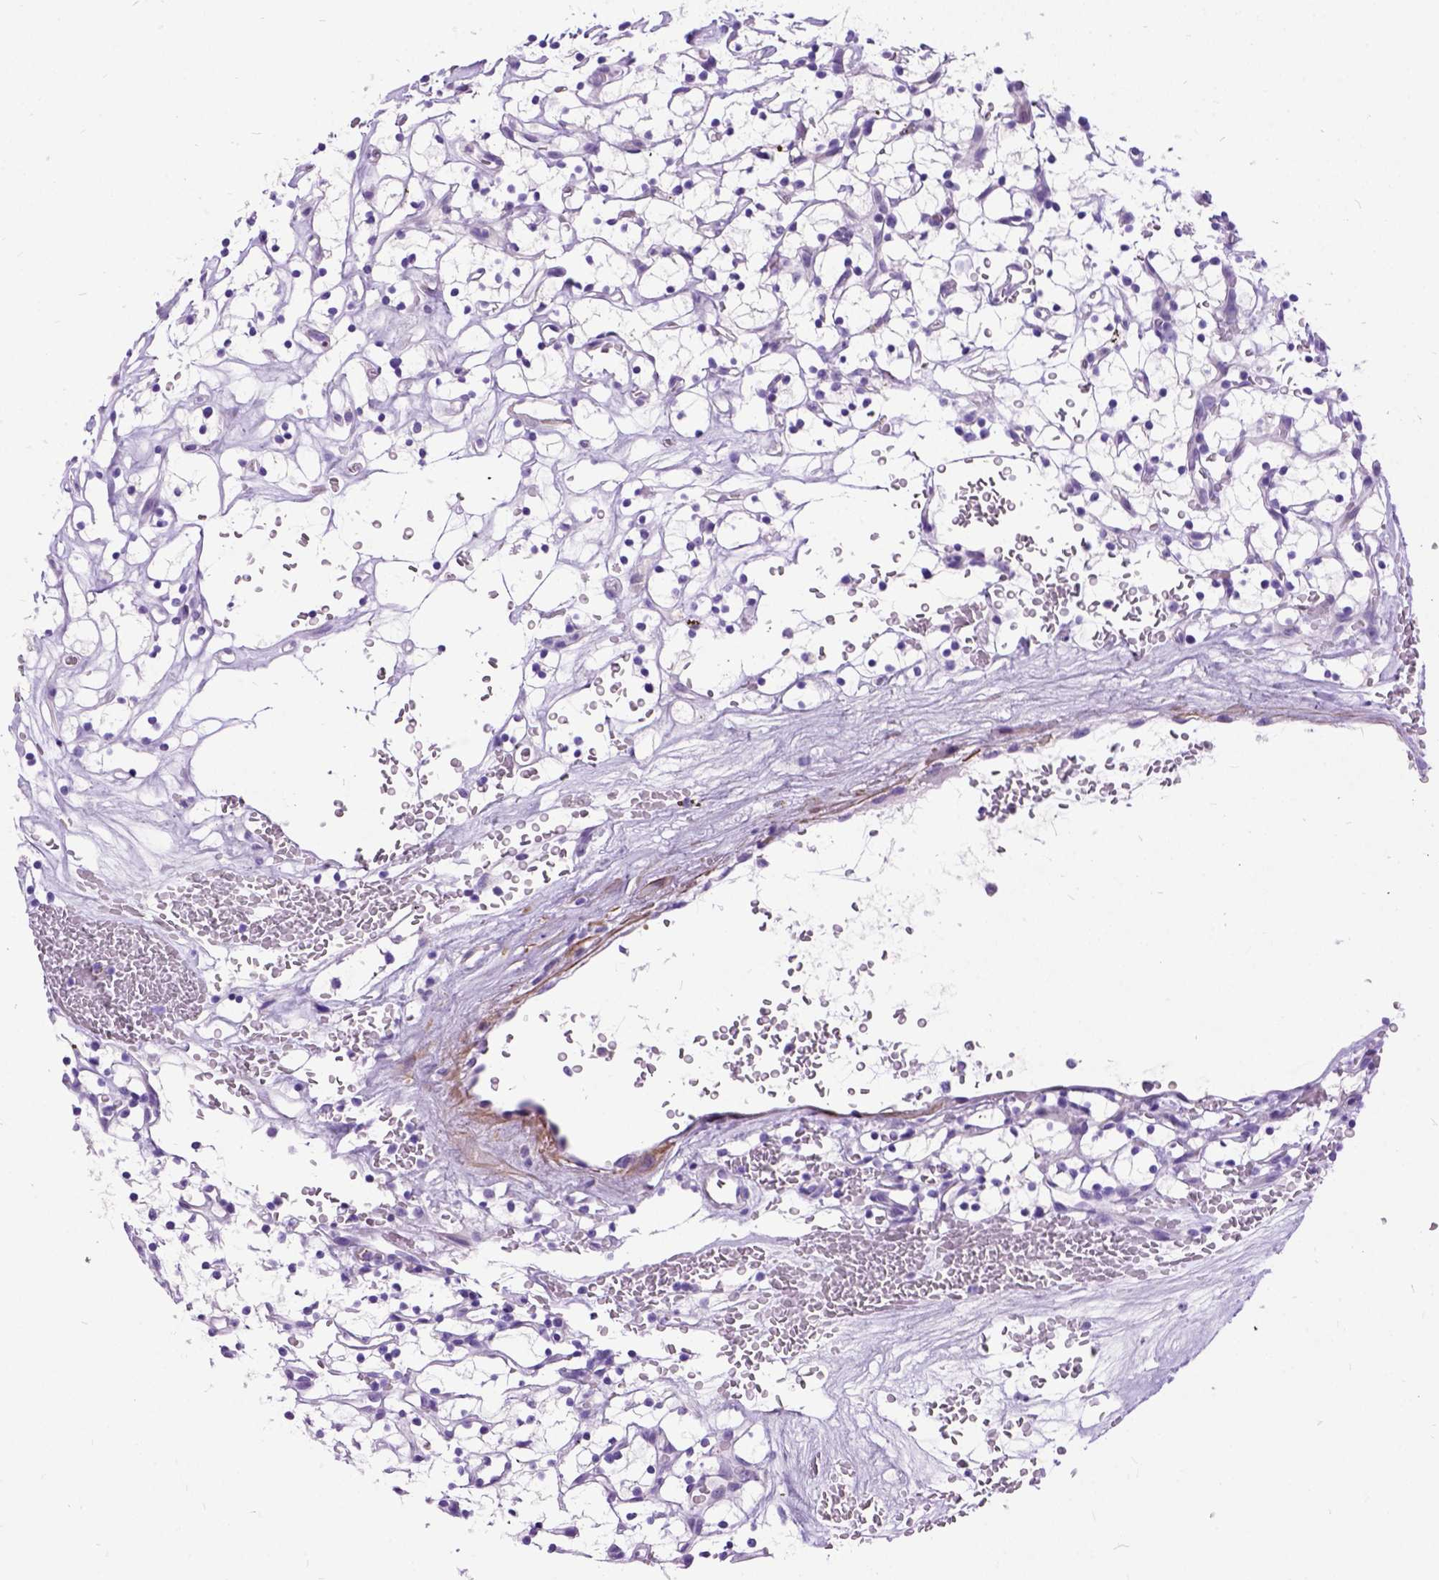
{"staining": {"intensity": "negative", "quantity": "none", "location": "none"}, "tissue": "renal cancer", "cell_type": "Tumor cells", "image_type": "cancer", "snomed": [{"axis": "morphology", "description": "Adenocarcinoma, NOS"}, {"axis": "topography", "description": "Kidney"}], "caption": "This is a photomicrograph of IHC staining of renal adenocarcinoma, which shows no staining in tumor cells. The staining was performed using DAB to visualize the protein expression in brown, while the nuclei were stained in blue with hematoxylin (Magnification: 20x).", "gene": "PRG2", "patient": {"sex": "female", "age": 64}}